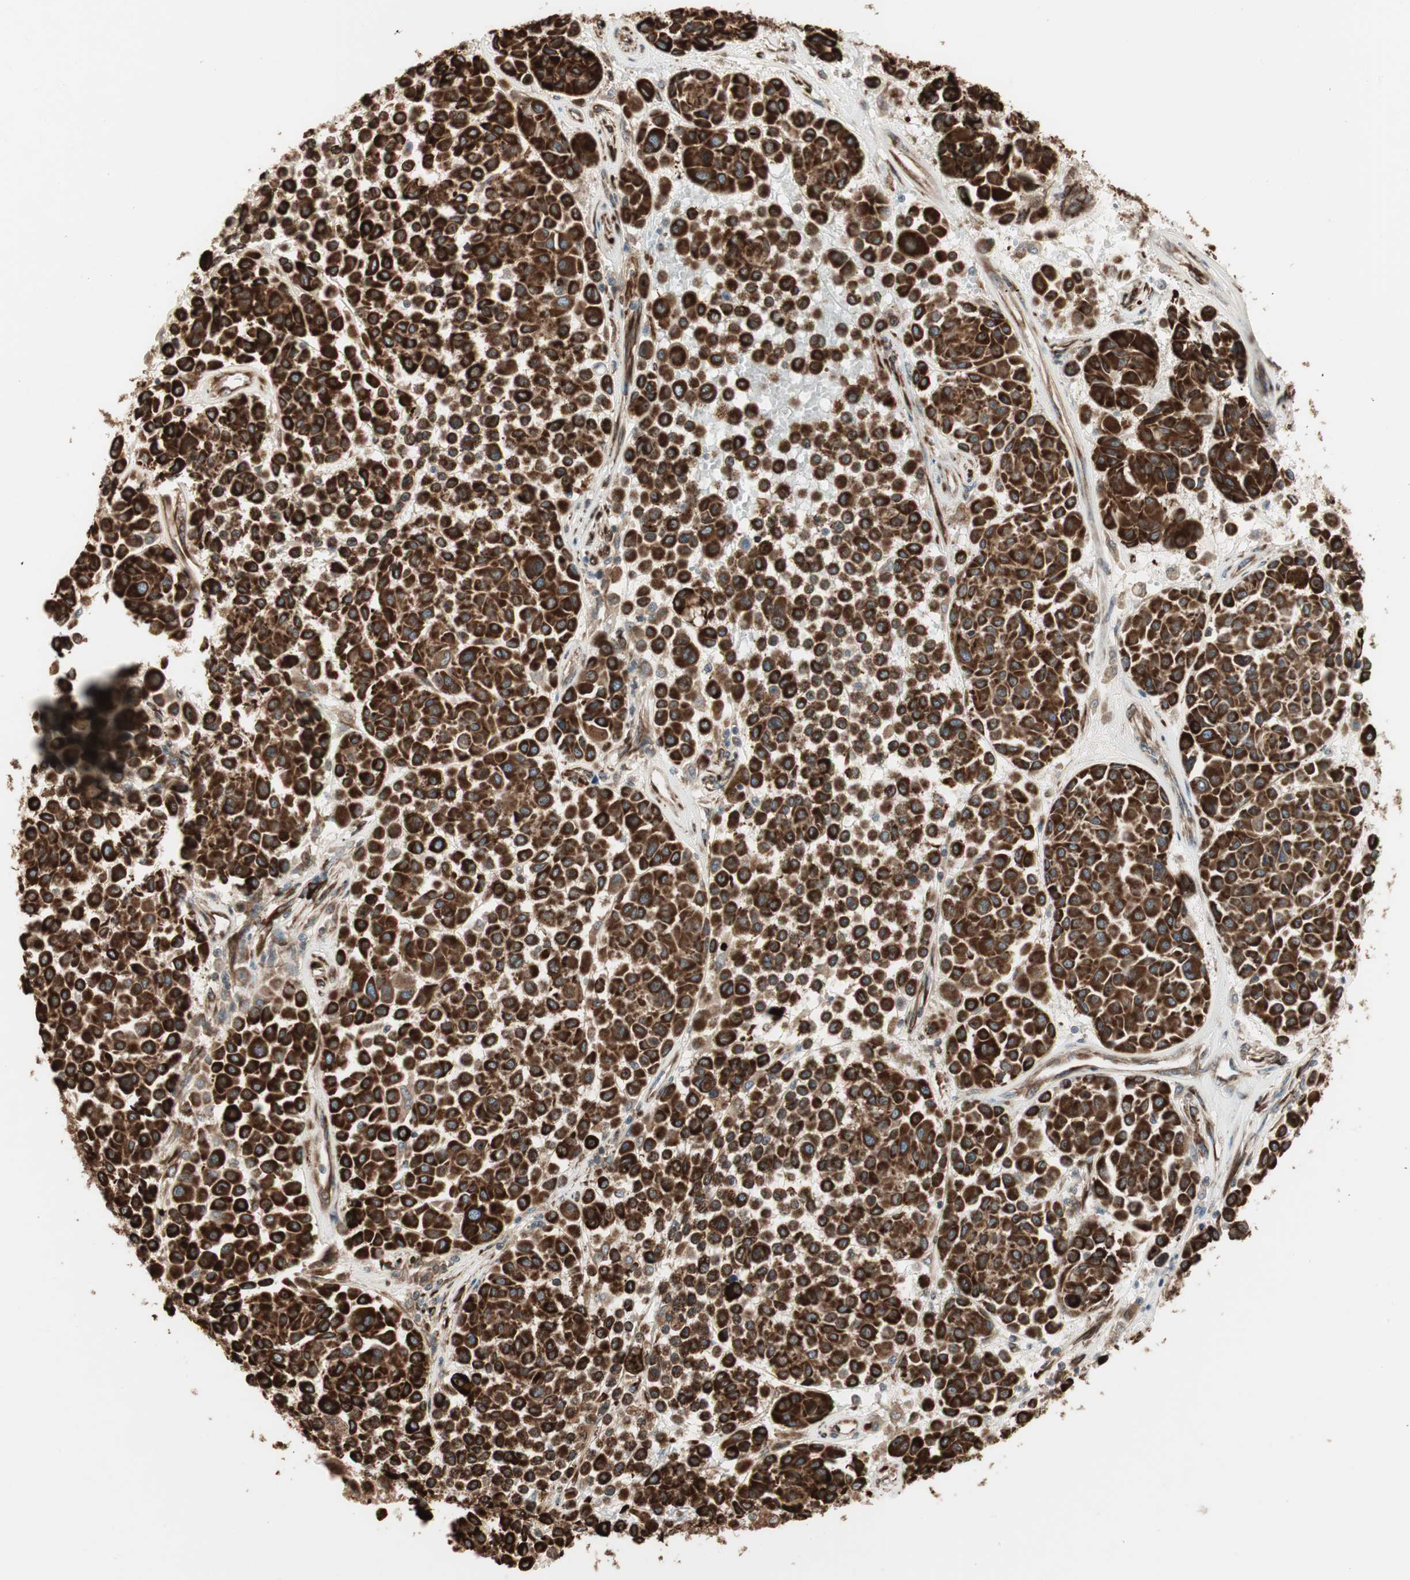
{"staining": {"intensity": "strong", "quantity": ">75%", "location": "cytoplasmic/membranous"}, "tissue": "melanoma", "cell_type": "Tumor cells", "image_type": "cancer", "snomed": [{"axis": "morphology", "description": "Malignant melanoma, Metastatic site"}, {"axis": "topography", "description": "Soft tissue"}], "caption": "Immunohistochemistry image of neoplastic tissue: human malignant melanoma (metastatic site) stained using immunohistochemistry demonstrates high levels of strong protein expression localized specifically in the cytoplasmic/membranous of tumor cells, appearing as a cytoplasmic/membranous brown color.", "gene": "PRKG1", "patient": {"sex": "male", "age": 41}}